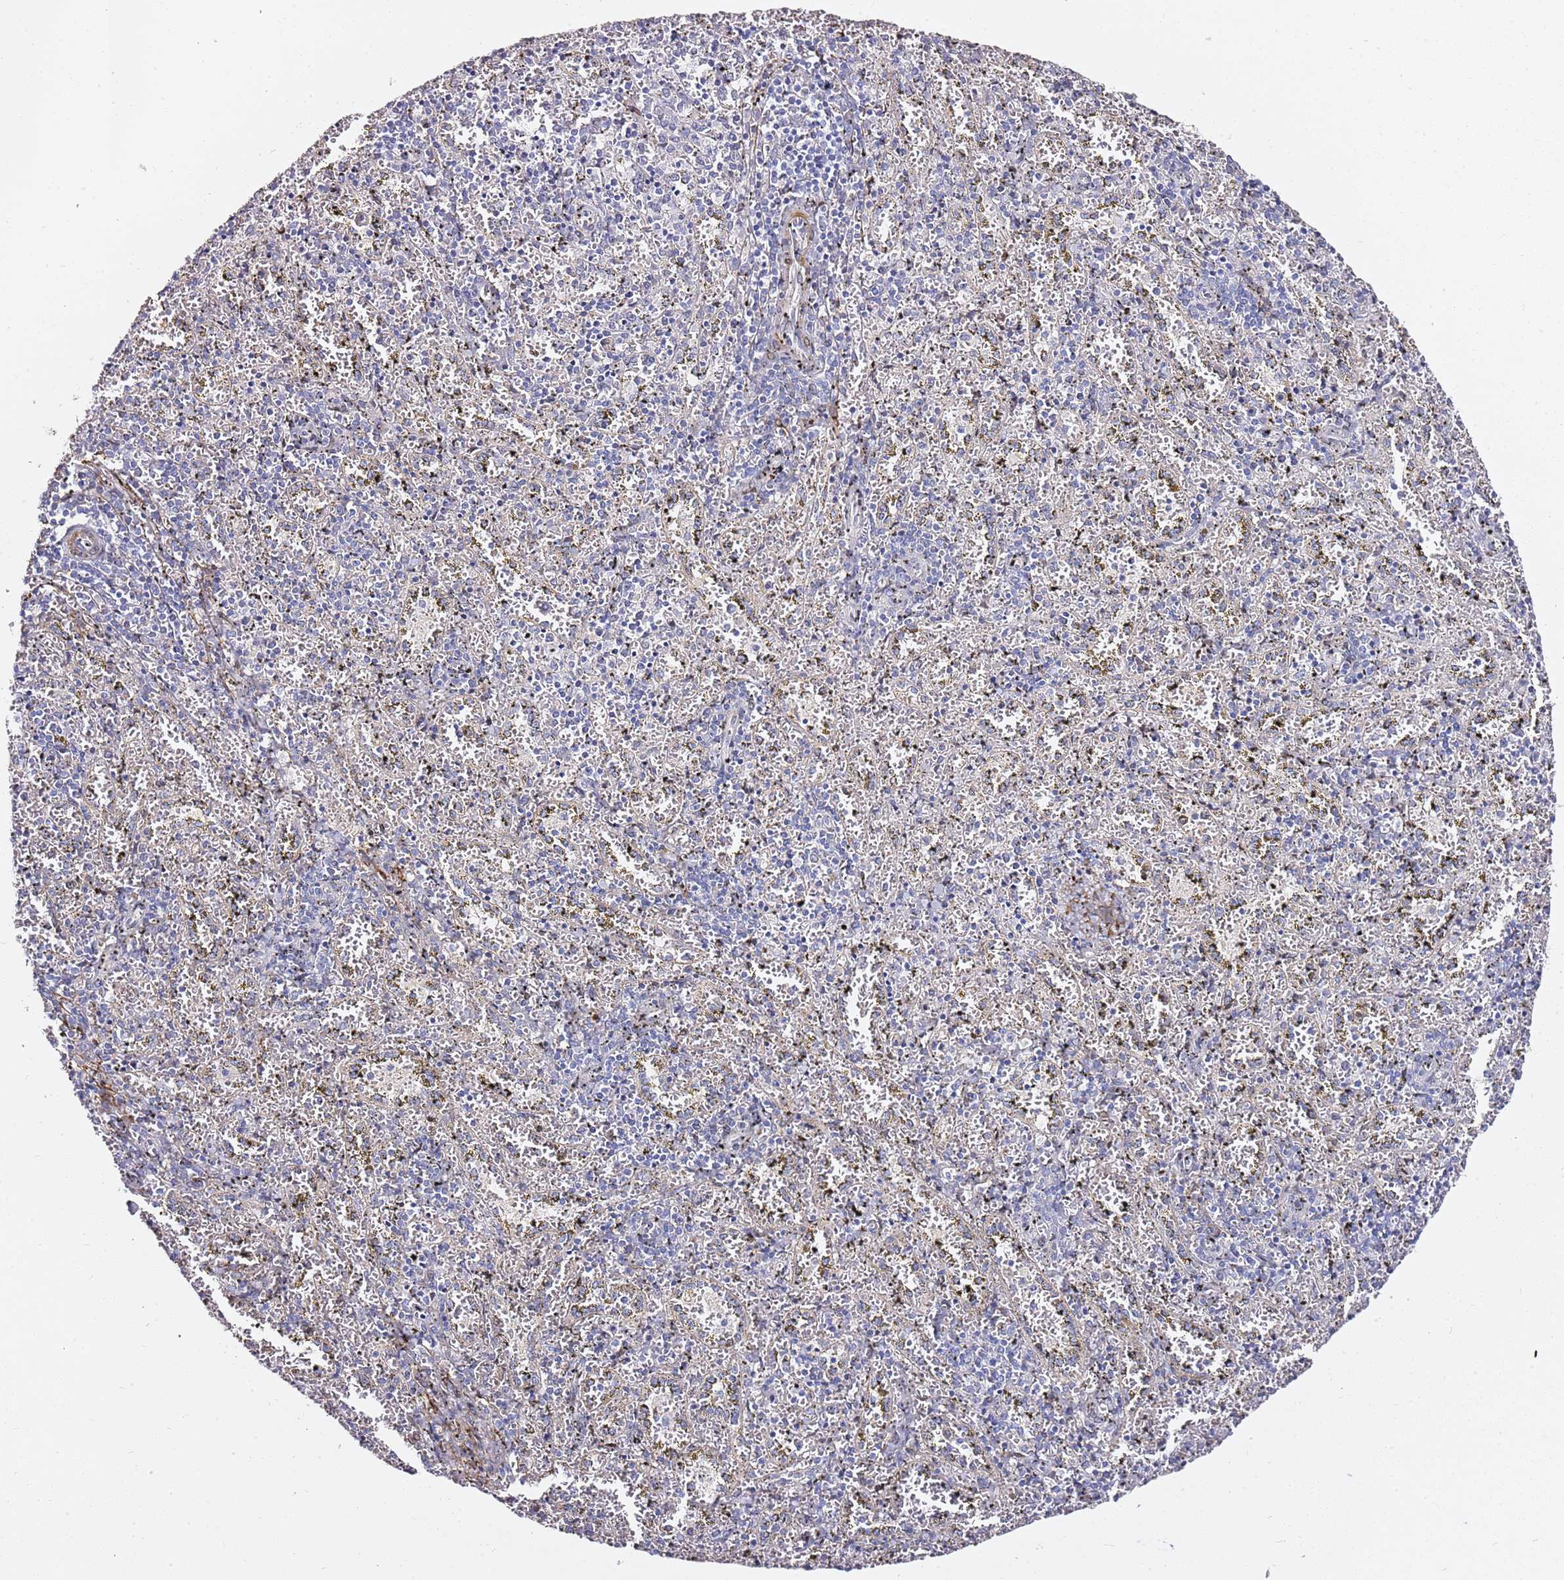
{"staining": {"intensity": "negative", "quantity": "none", "location": "none"}, "tissue": "spleen", "cell_type": "Cells in red pulp", "image_type": "normal", "snomed": [{"axis": "morphology", "description": "Normal tissue, NOS"}, {"axis": "topography", "description": "Spleen"}], "caption": "There is no significant expression in cells in red pulp of spleen. Brightfield microscopy of immunohistochemistry stained with DAB (brown) and hematoxylin (blue), captured at high magnification.", "gene": "EPS8L1", "patient": {"sex": "male", "age": 11}}